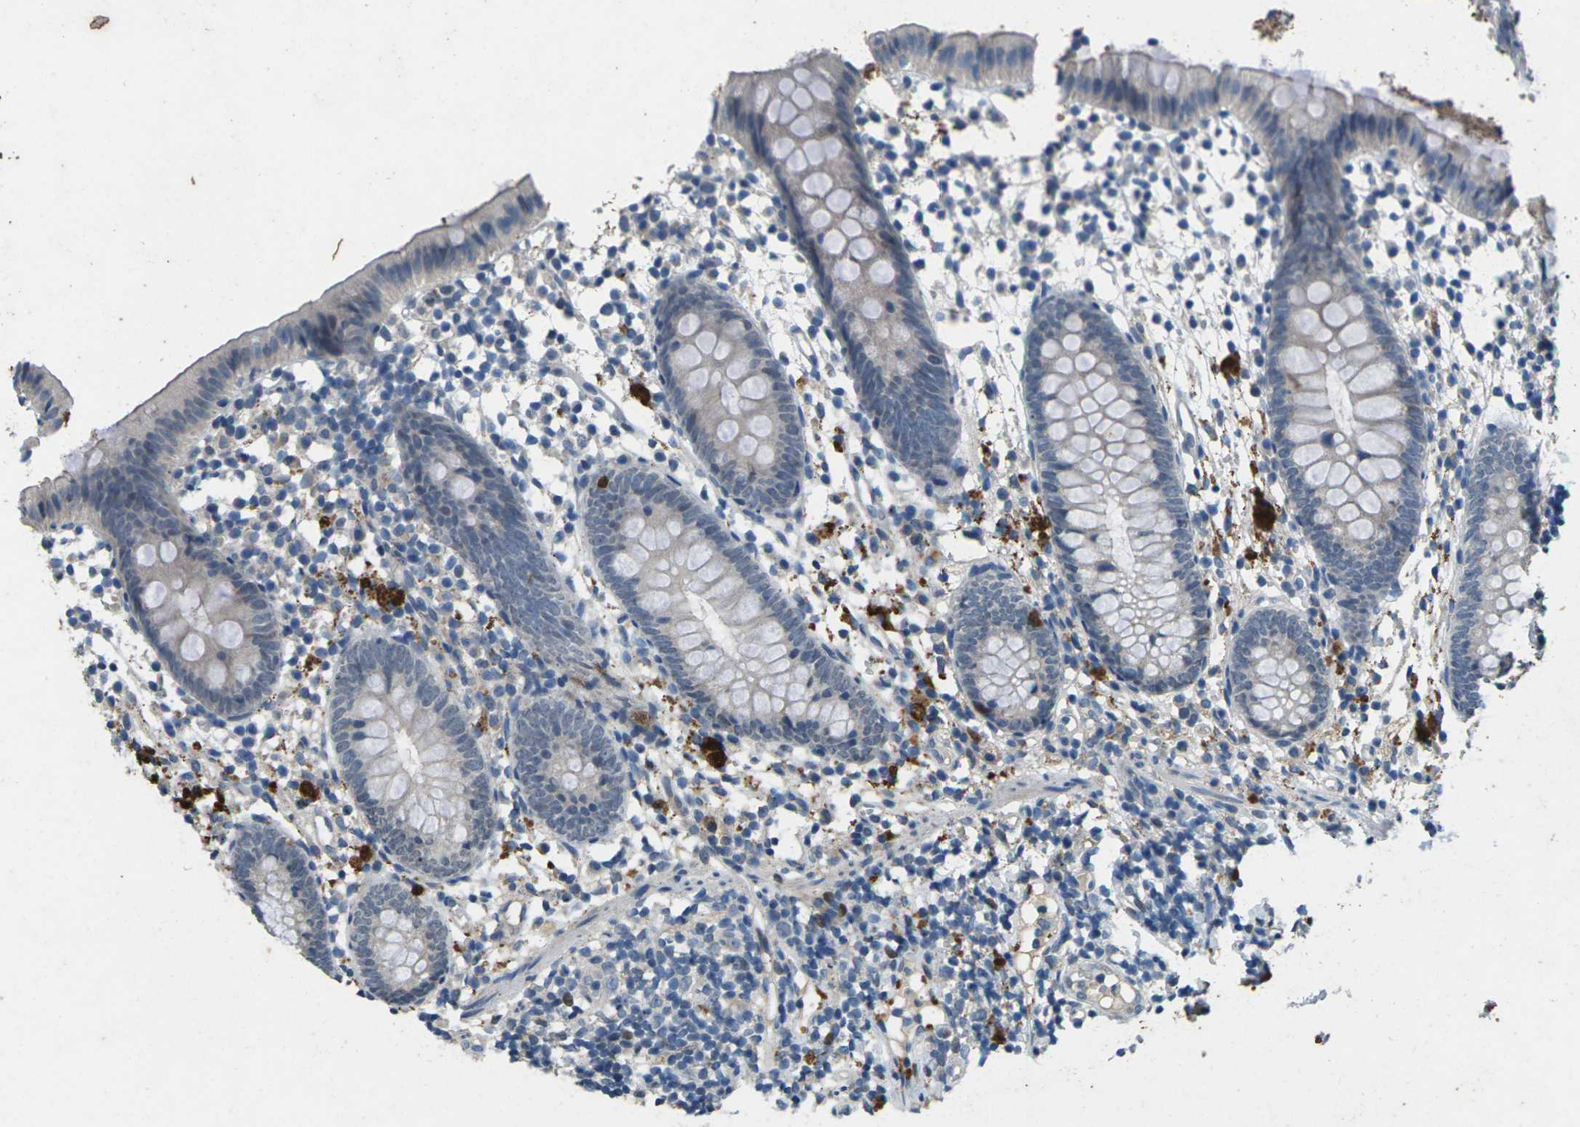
{"staining": {"intensity": "weak", "quantity": "<25%", "location": "cytoplasmic/membranous"}, "tissue": "appendix", "cell_type": "Glandular cells", "image_type": "normal", "snomed": [{"axis": "morphology", "description": "Normal tissue, NOS"}, {"axis": "topography", "description": "Appendix"}], "caption": "Immunohistochemical staining of normal human appendix exhibits no significant positivity in glandular cells. (DAB (3,3'-diaminobenzidine) immunohistochemistry, high magnification).", "gene": "SIGLEC14", "patient": {"sex": "female", "age": 20}}